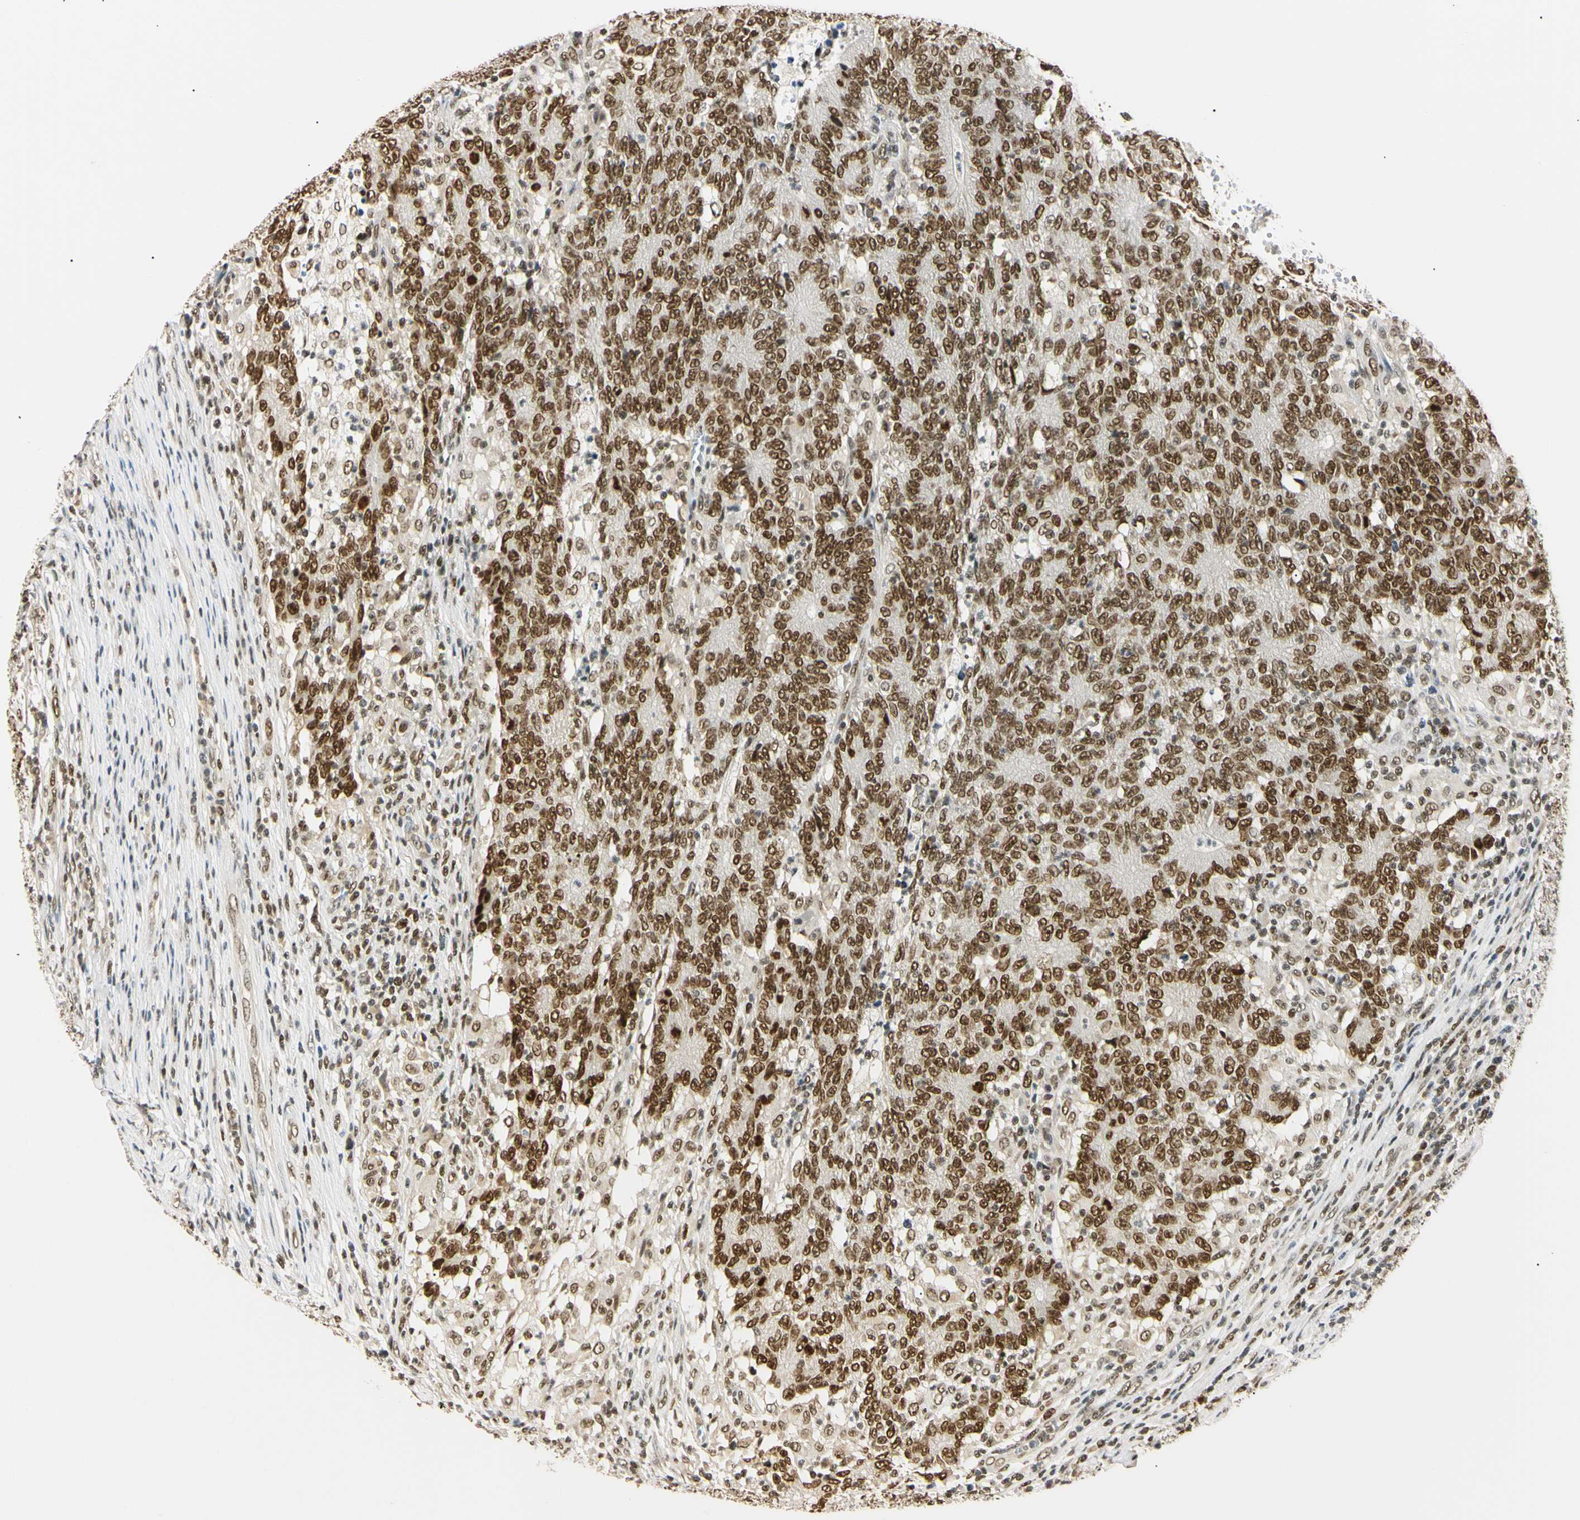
{"staining": {"intensity": "strong", "quantity": ">75%", "location": "nuclear"}, "tissue": "colorectal cancer", "cell_type": "Tumor cells", "image_type": "cancer", "snomed": [{"axis": "morphology", "description": "Normal tissue, NOS"}, {"axis": "morphology", "description": "Adenocarcinoma, NOS"}, {"axis": "topography", "description": "Colon"}], "caption": "Tumor cells show high levels of strong nuclear expression in about >75% of cells in human colorectal cancer. (DAB (3,3'-diaminobenzidine) = brown stain, brightfield microscopy at high magnification).", "gene": "SMARCA5", "patient": {"sex": "female", "age": 75}}